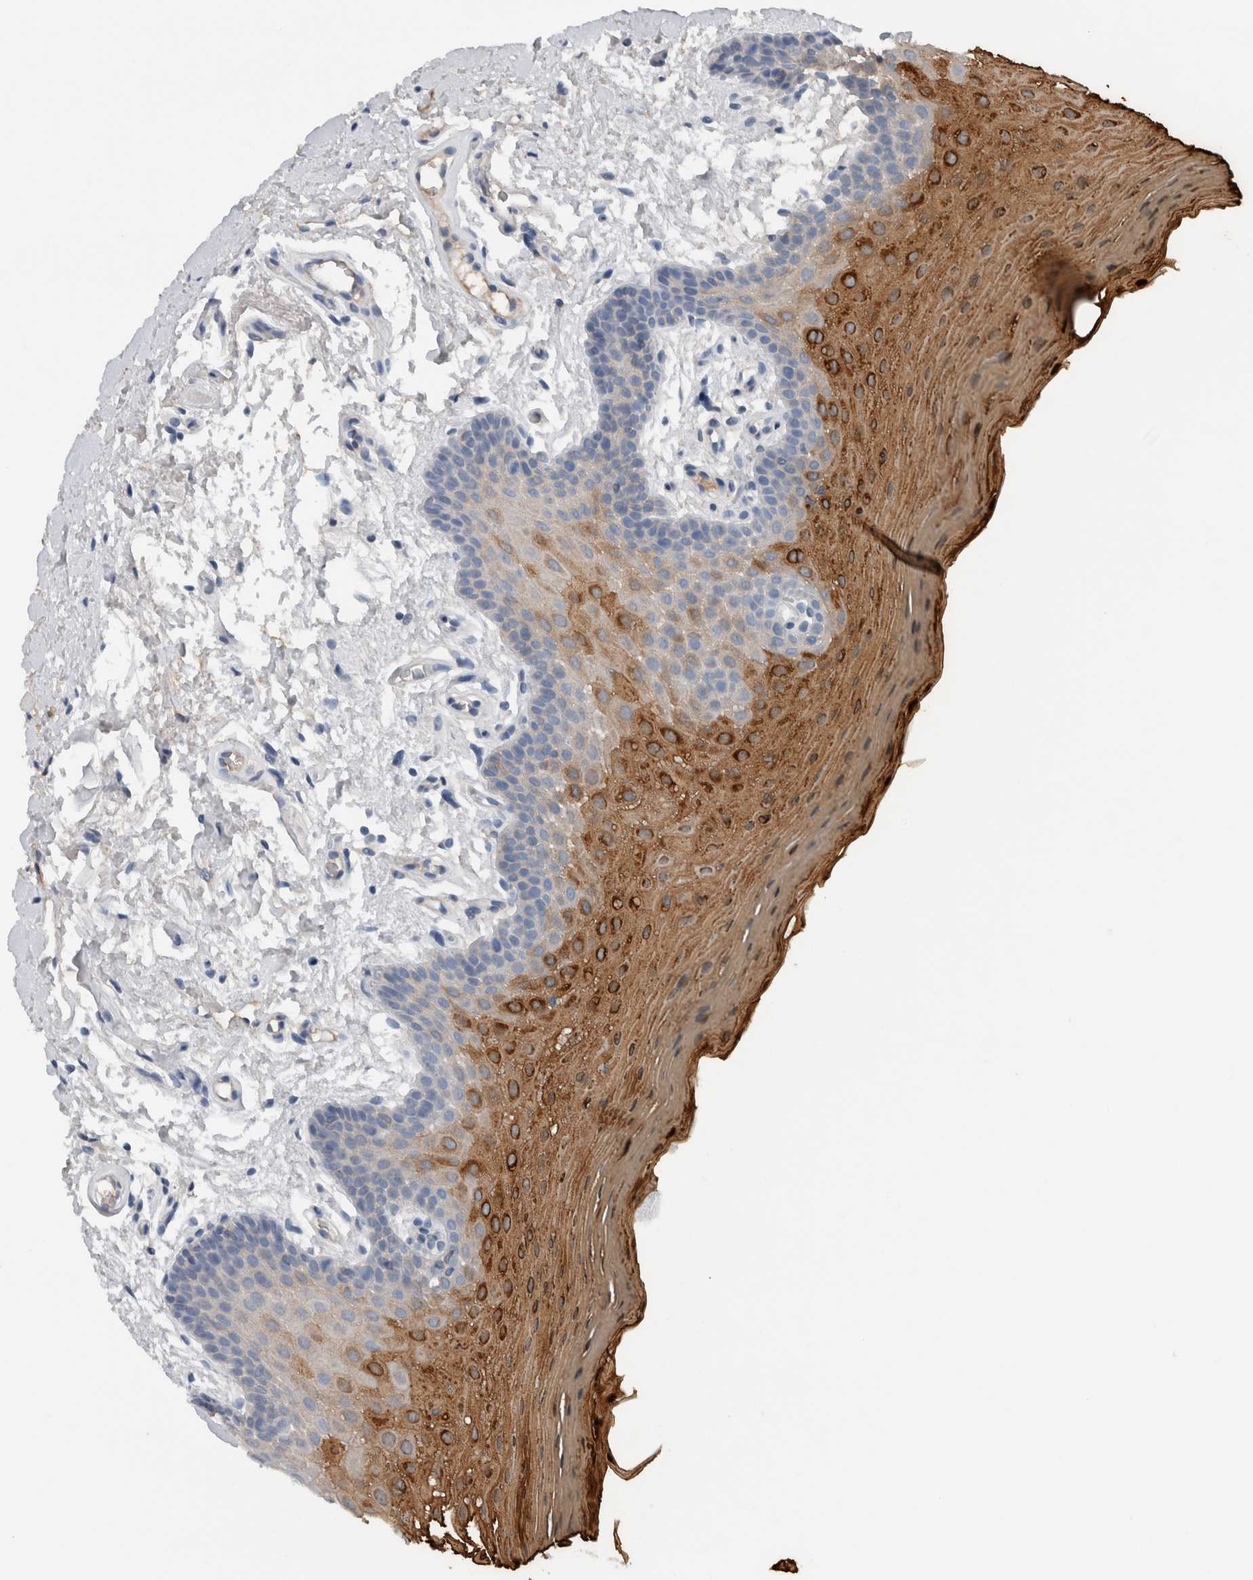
{"staining": {"intensity": "strong", "quantity": "<25%", "location": "cytoplasmic/membranous"}, "tissue": "oral mucosa", "cell_type": "Squamous epithelial cells", "image_type": "normal", "snomed": [{"axis": "morphology", "description": "Normal tissue, NOS"}, {"axis": "topography", "description": "Oral tissue"}], "caption": "Unremarkable oral mucosa exhibits strong cytoplasmic/membranous staining in approximately <25% of squamous epithelial cells, visualized by immunohistochemistry. The staining is performed using DAB (3,3'-diaminobenzidine) brown chromogen to label protein expression. The nuclei are counter-stained blue using hematoxylin.", "gene": "CRNN", "patient": {"sex": "male", "age": 62}}